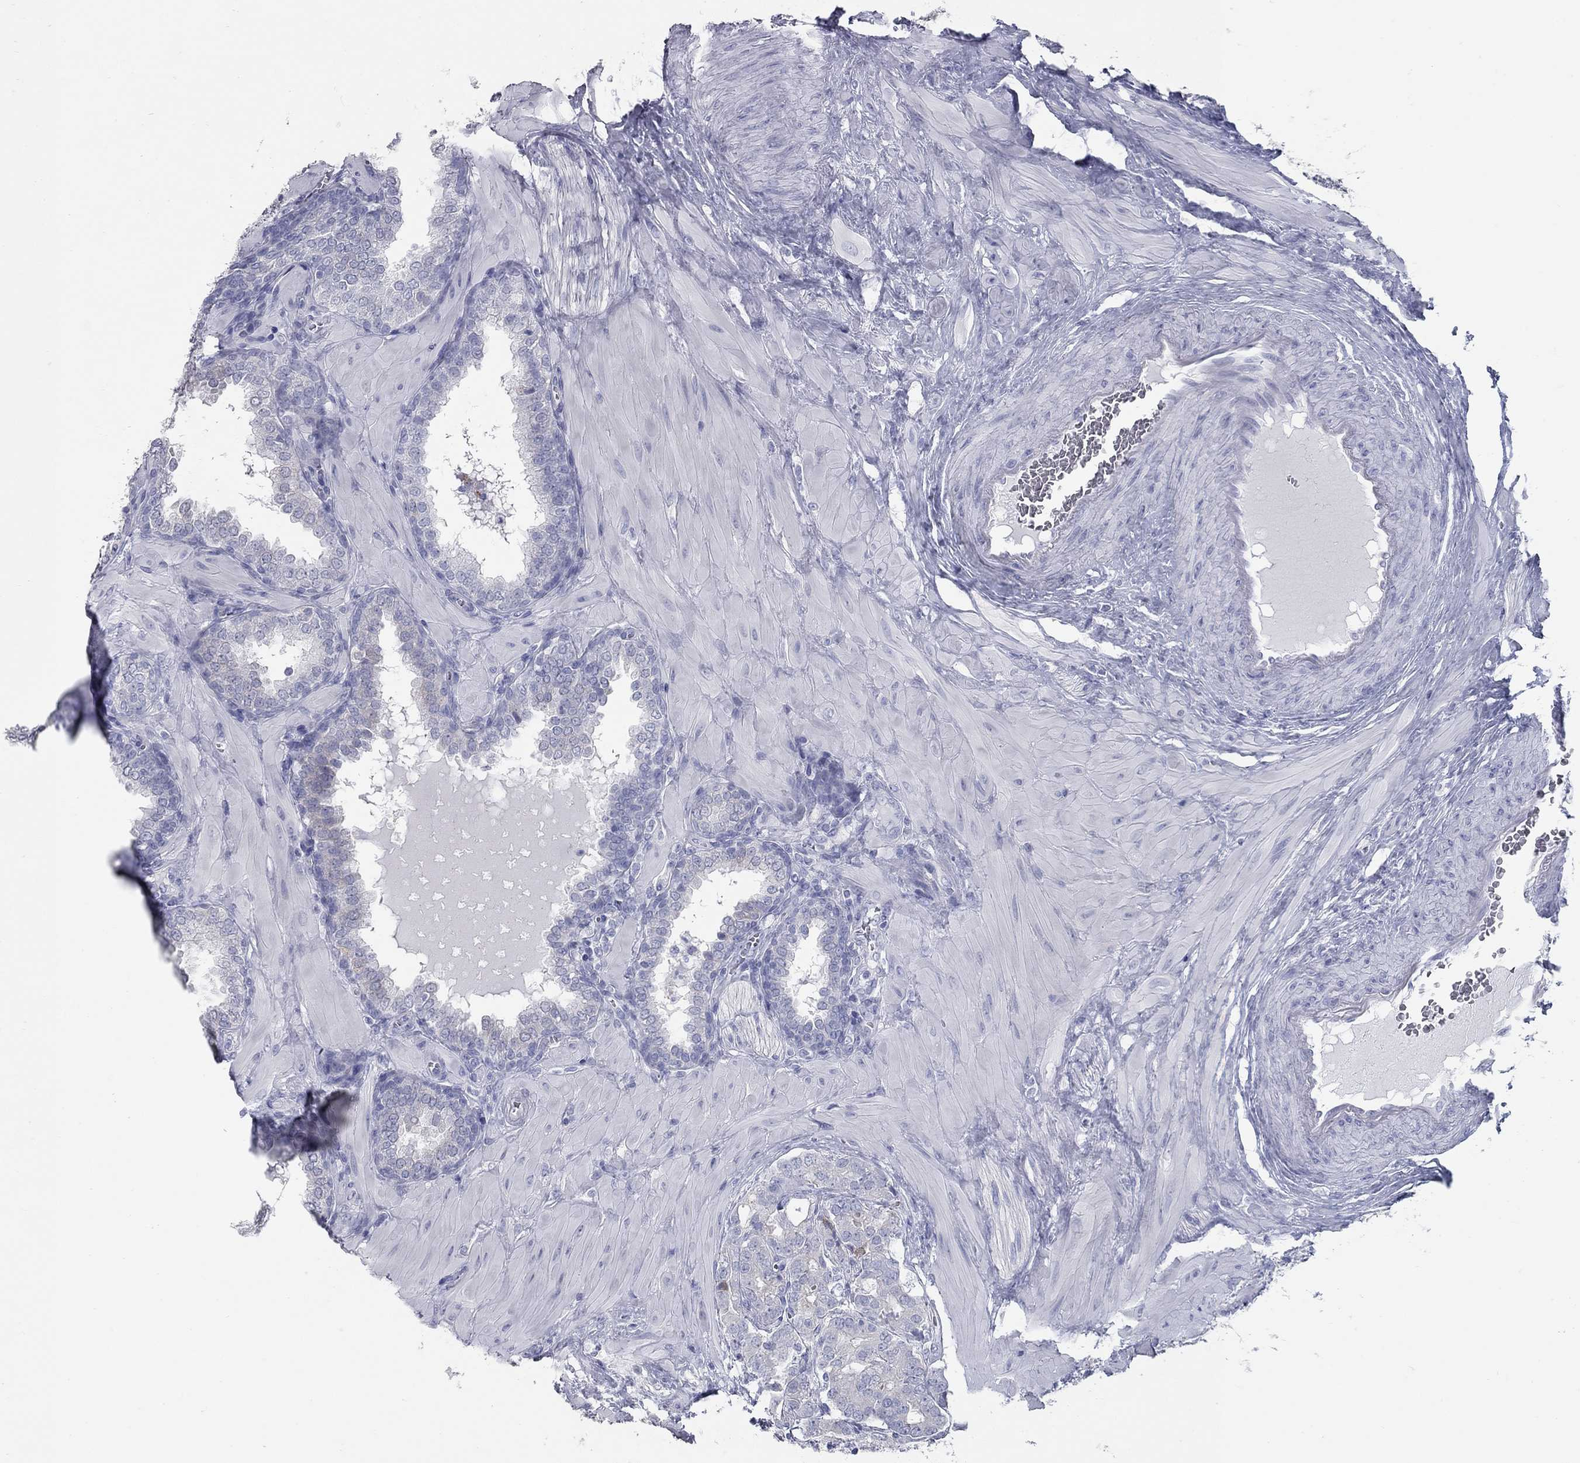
{"staining": {"intensity": "negative", "quantity": "none", "location": "none"}, "tissue": "prostate cancer", "cell_type": "Tumor cells", "image_type": "cancer", "snomed": [{"axis": "morphology", "description": "Adenocarcinoma, NOS"}, {"axis": "topography", "description": "Prostate"}], "caption": "DAB (3,3'-diaminobenzidine) immunohistochemical staining of adenocarcinoma (prostate) demonstrates no significant positivity in tumor cells.", "gene": "TAC1", "patient": {"sex": "male", "age": 57}}